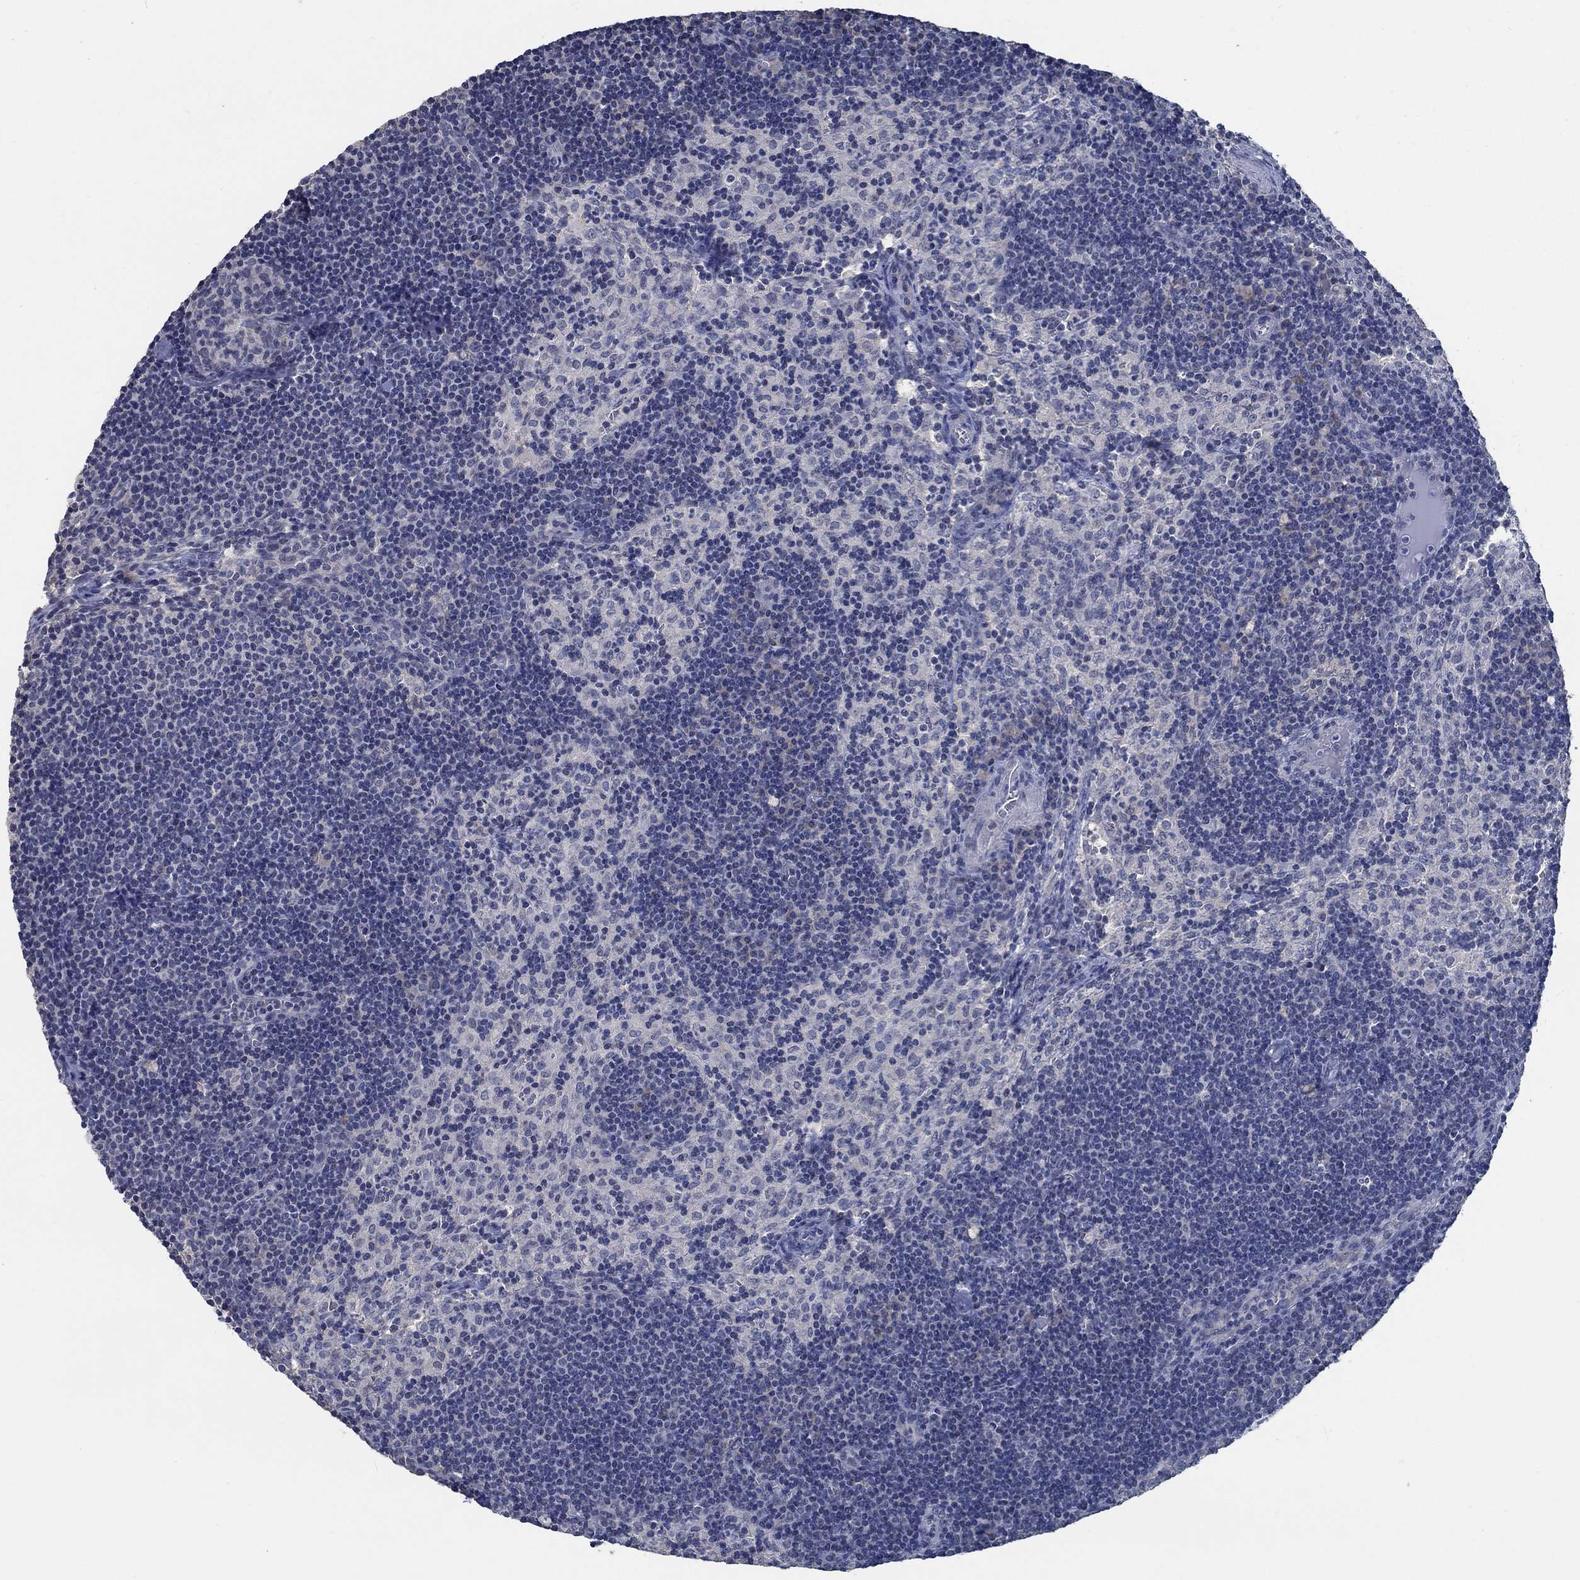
{"staining": {"intensity": "negative", "quantity": "none", "location": "none"}, "tissue": "lymph node", "cell_type": "Germinal center cells", "image_type": "normal", "snomed": [{"axis": "morphology", "description": "Normal tissue, NOS"}, {"axis": "topography", "description": "Lymph node"}], "caption": "Immunohistochemistry (IHC) image of normal lymph node: human lymph node stained with DAB (3,3'-diaminobenzidine) shows no significant protein positivity in germinal center cells.", "gene": "OBSCN", "patient": {"sex": "female", "age": 34}}